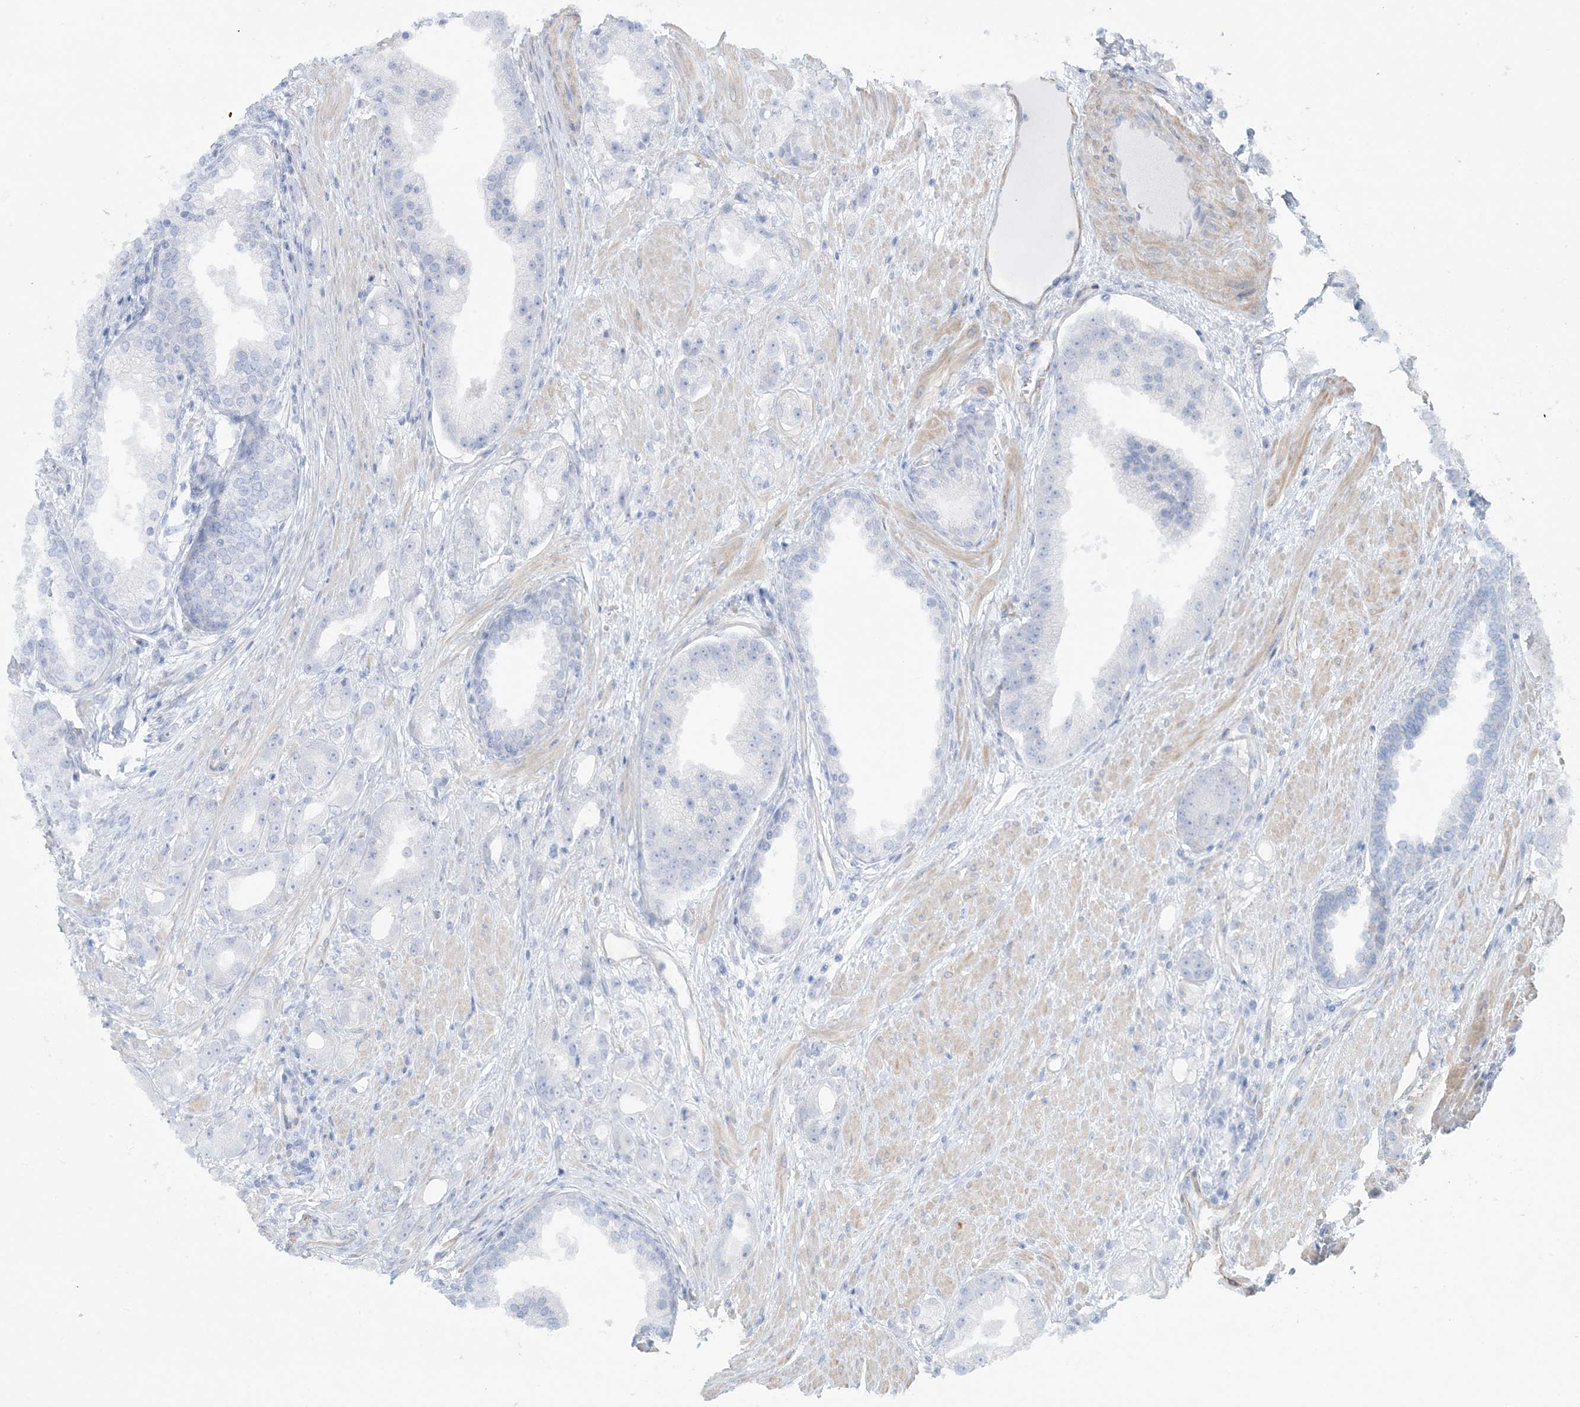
{"staining": {"intensity": "negative", "quantity": "none", "location": "none"}, "tissue": "prostate cancer", "cell_type": "Tumor cells", "image_type": "cancer", "snomed": [{"axis": "morphology", "description": "Adenocarcinoma, Low grade"}, {"axis": "topography", "description": "Prostate"}], "caption": "The micrograph displays no staining of tumor cells in prostate adenocarcinoma (low-grade).", "gene": "AGXT", "patient": {"sex": "male", "age": 67}}